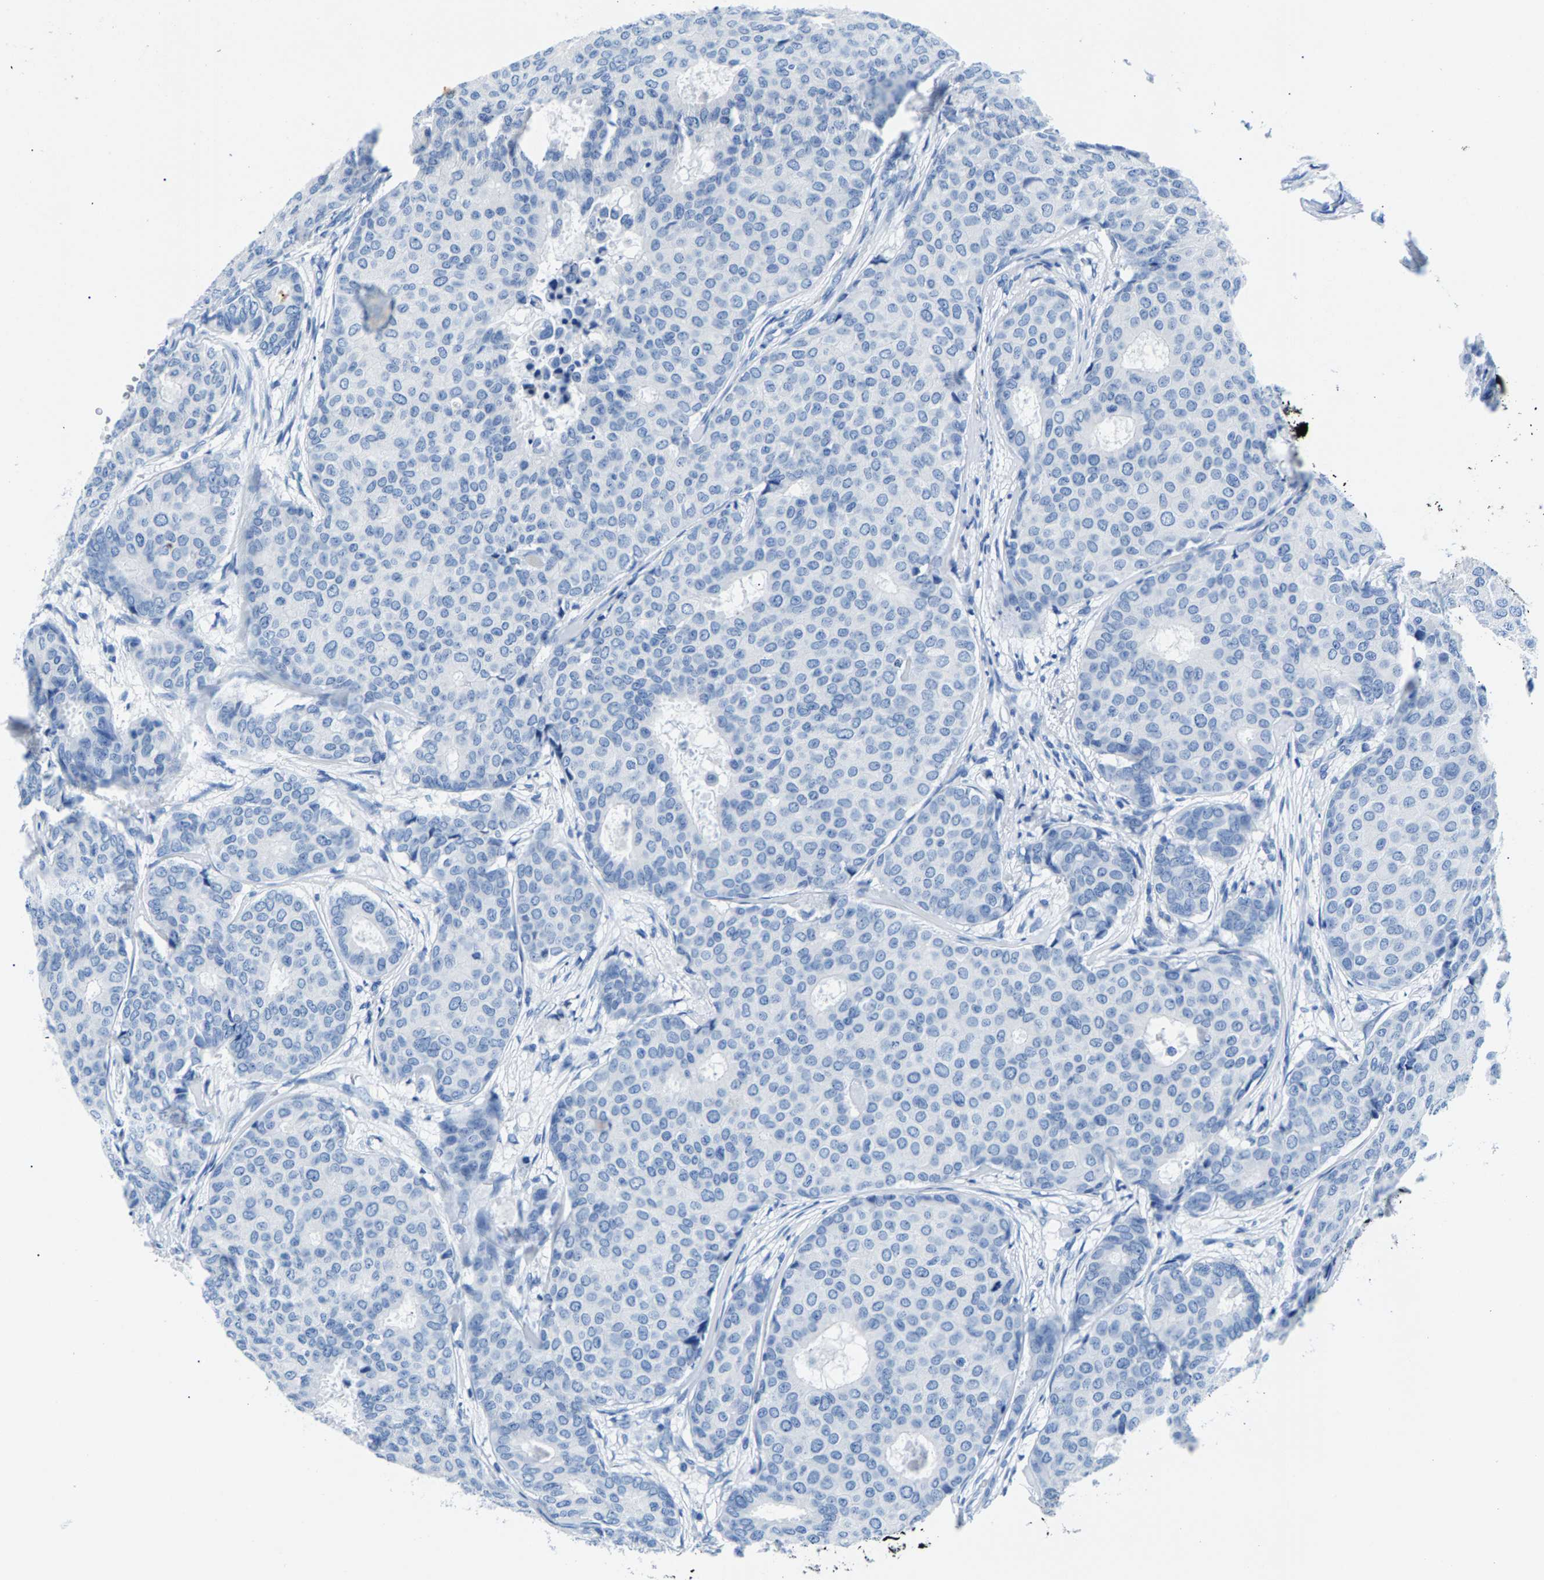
{"staining": {"intensity": "negative", "quantity": "none", "location": "none"}, "tissue": "breast cancer", "cell_type": "Tumor cells", "image_type": "cancer", "snomed": [{"axis": "morphology", "description": "Duct carcinoma"}, {"axis": "topography", "description": "Breast"}], "caption": "This is an IHC image of breast cancer (infiltrating ductal carcinoma). There is no positivity in tumor cells.", "gene": "CPS1", "patient": {"sex": "female", "age": 75}}